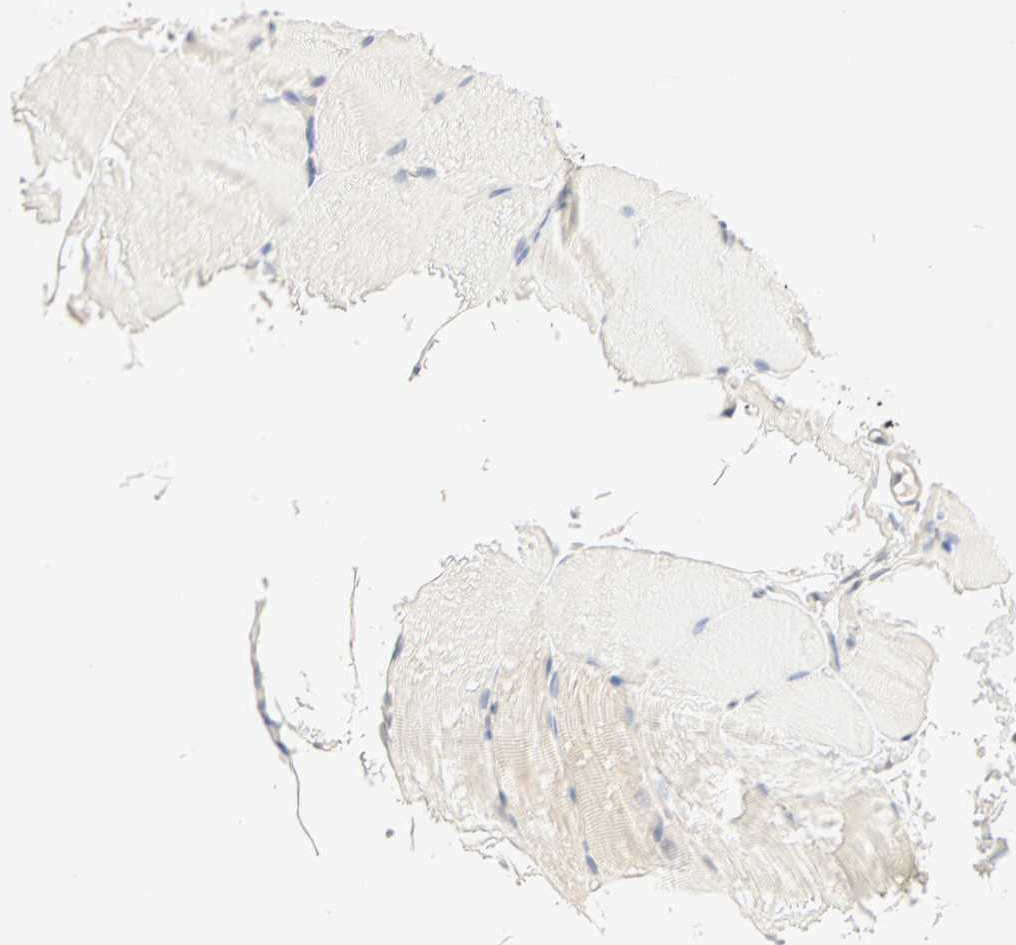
{"staining": {"intensity": "weak", "quantity": "25%-75%", "location": "cytoplasmic/membranous"}, "tissue": "skeletal muscle", "cell_type": "Myocytes", "image_type": "normal", "snomed": [{"axis": "morphology", "description": "Normal tissue, NOS"}, {"axis": "topography", "description": "Skeletal muscle"}, {"axis": "topography", "description": "Parathyroid gland"}], "caption": "An image showing weak cytoplasmic/membranous staining in about 25%-75% of myocytes in benign skeletal muscle, as visualized by brown immunohistochemical staining.", "gene": "GNRH2", "patient": {"sex": "female", "age": 37}}